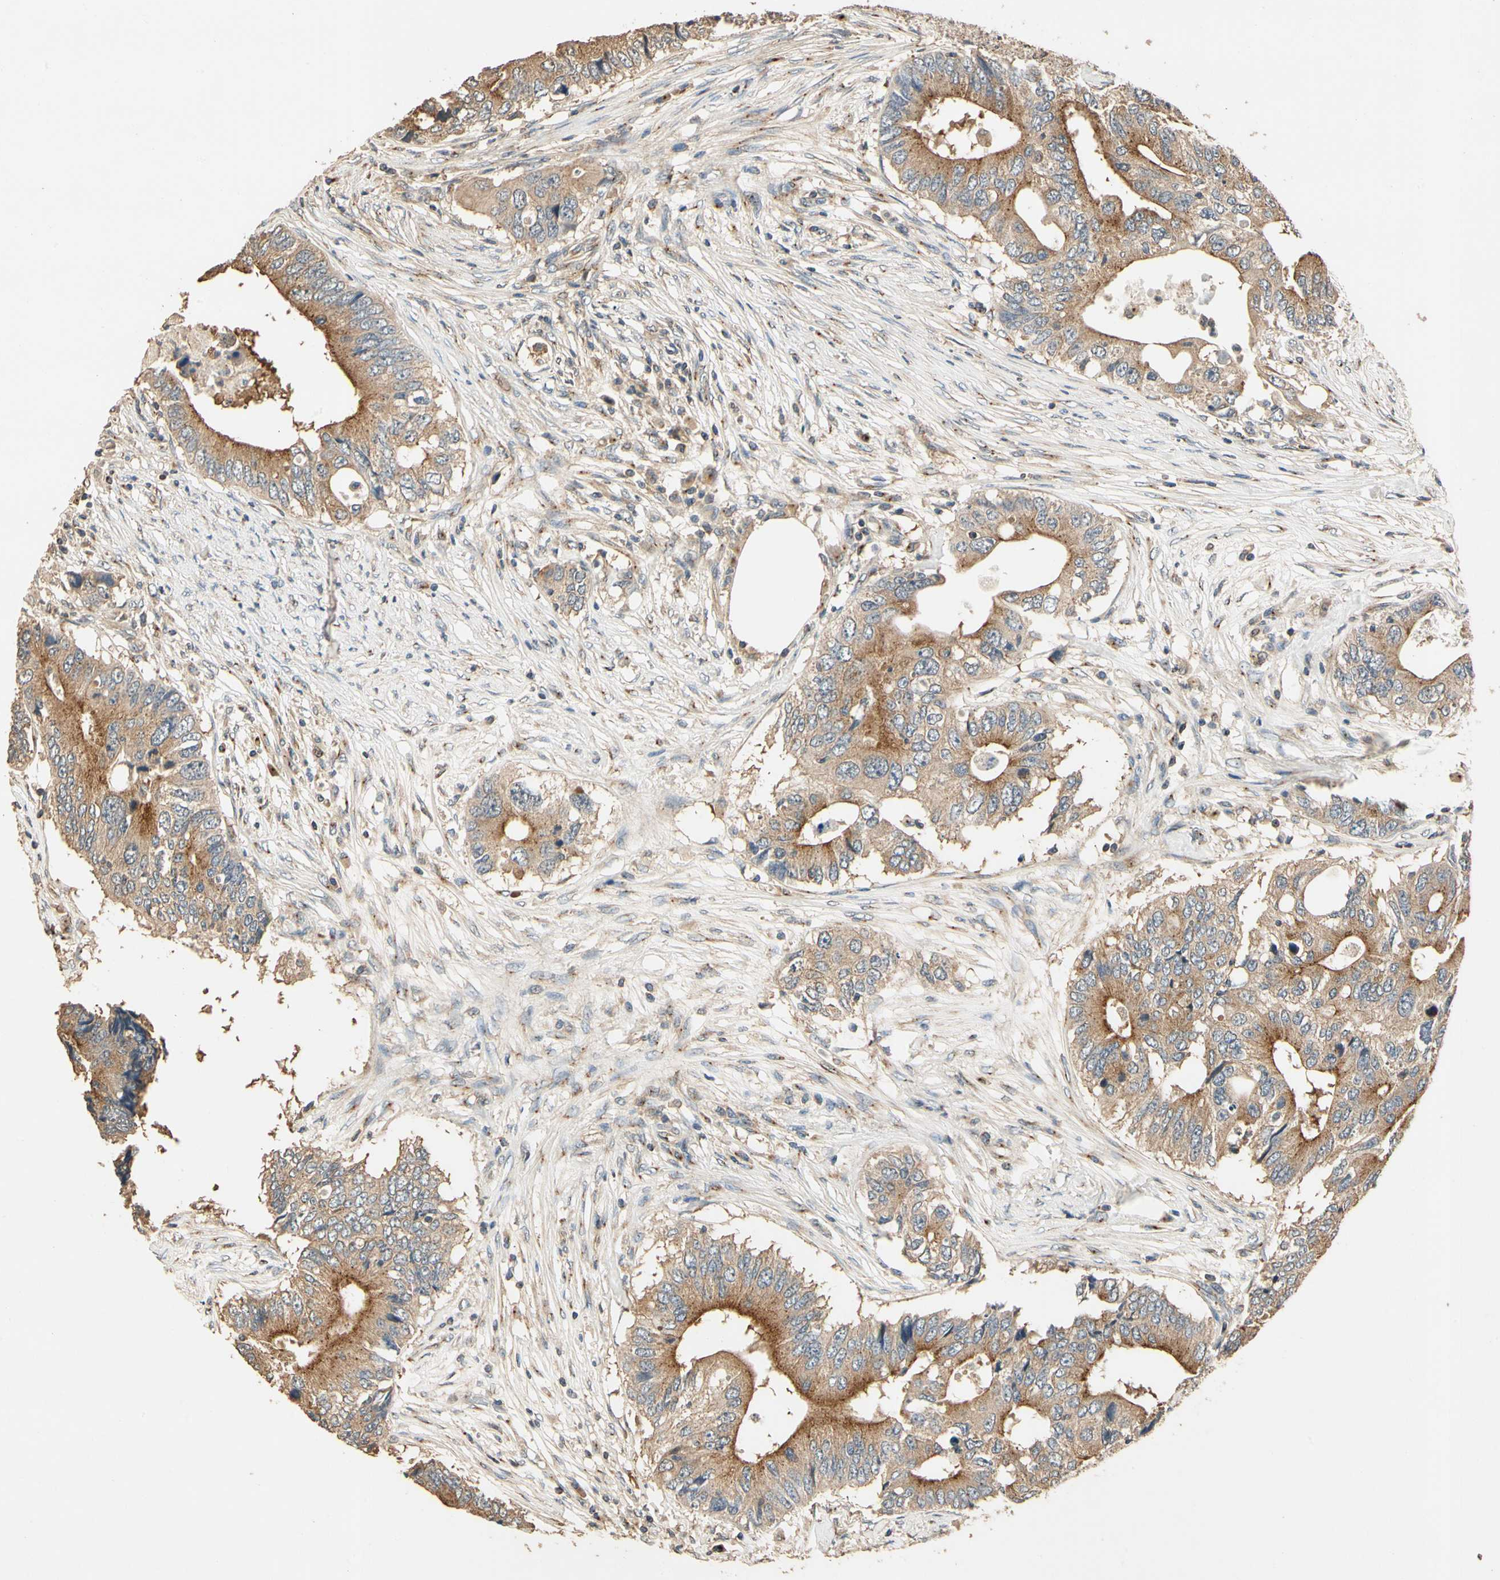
{"staining": {"intensity": "moderate", "quantity": ">75%", "location": "cytoplasmic/membranous"}, "tissue": "colorectal cancer", "cell_type": "Tumor cells", "image_type": "cancer", "snomed": [{"axis": "morphology", "description": "Adenocarcinoma, NOS"}, {"axis": "topography", "description": "Colon"}], "caption": "Protein analysis of colorectal cancer tissue exhibits moderate cytoplasmic/membranous expression in about >75% of tumor cells. (IHC, brightfield microscopy, high magnification).", "gene": "AKAP9", "patient": {"sex": "male", "age": 71}}